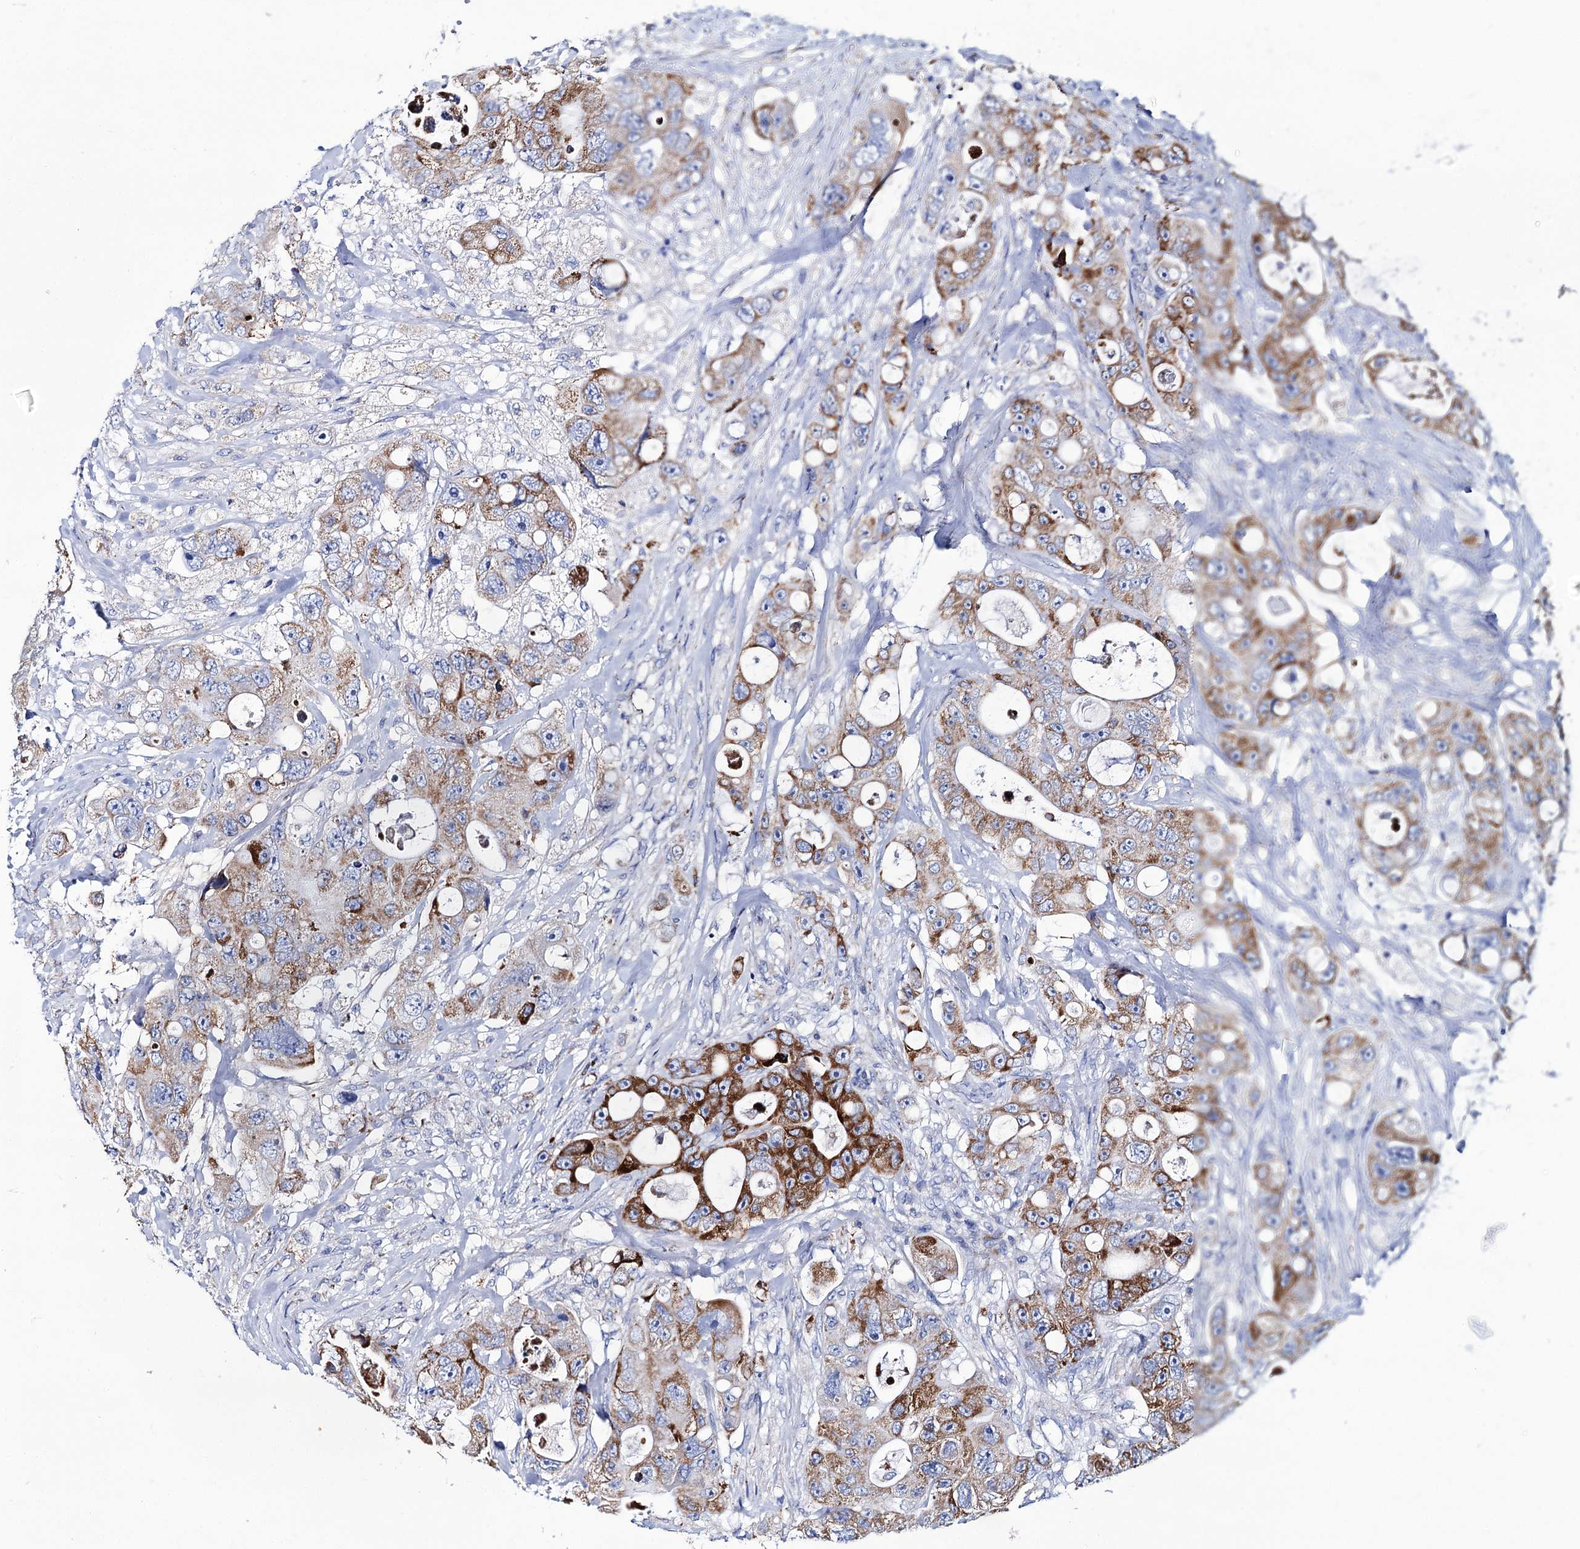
{"staining": {"intensity": "moderate", "quantity": ">75%", "location": "cytoplasmic/membranous"}, "tissue": "colorectal cancer", "cell_type": "Tumor cells", "image_type": "cancer", "snomed": [{"axis": "morphology", "description": "Adenocarcinoma, NOS"}, {"axis": "topography", "description": "Colon"}], "caption": "The immunohistochemical stain highlights moderate cytoplasmic/membranous staining in tumor cells of colorectal adenocarcinoma tissue. (Brightfield microscopy of DAB IHC at high magnification).", "gene": "UBASH3B", "patient": {"sex": "female", "age": 46}}